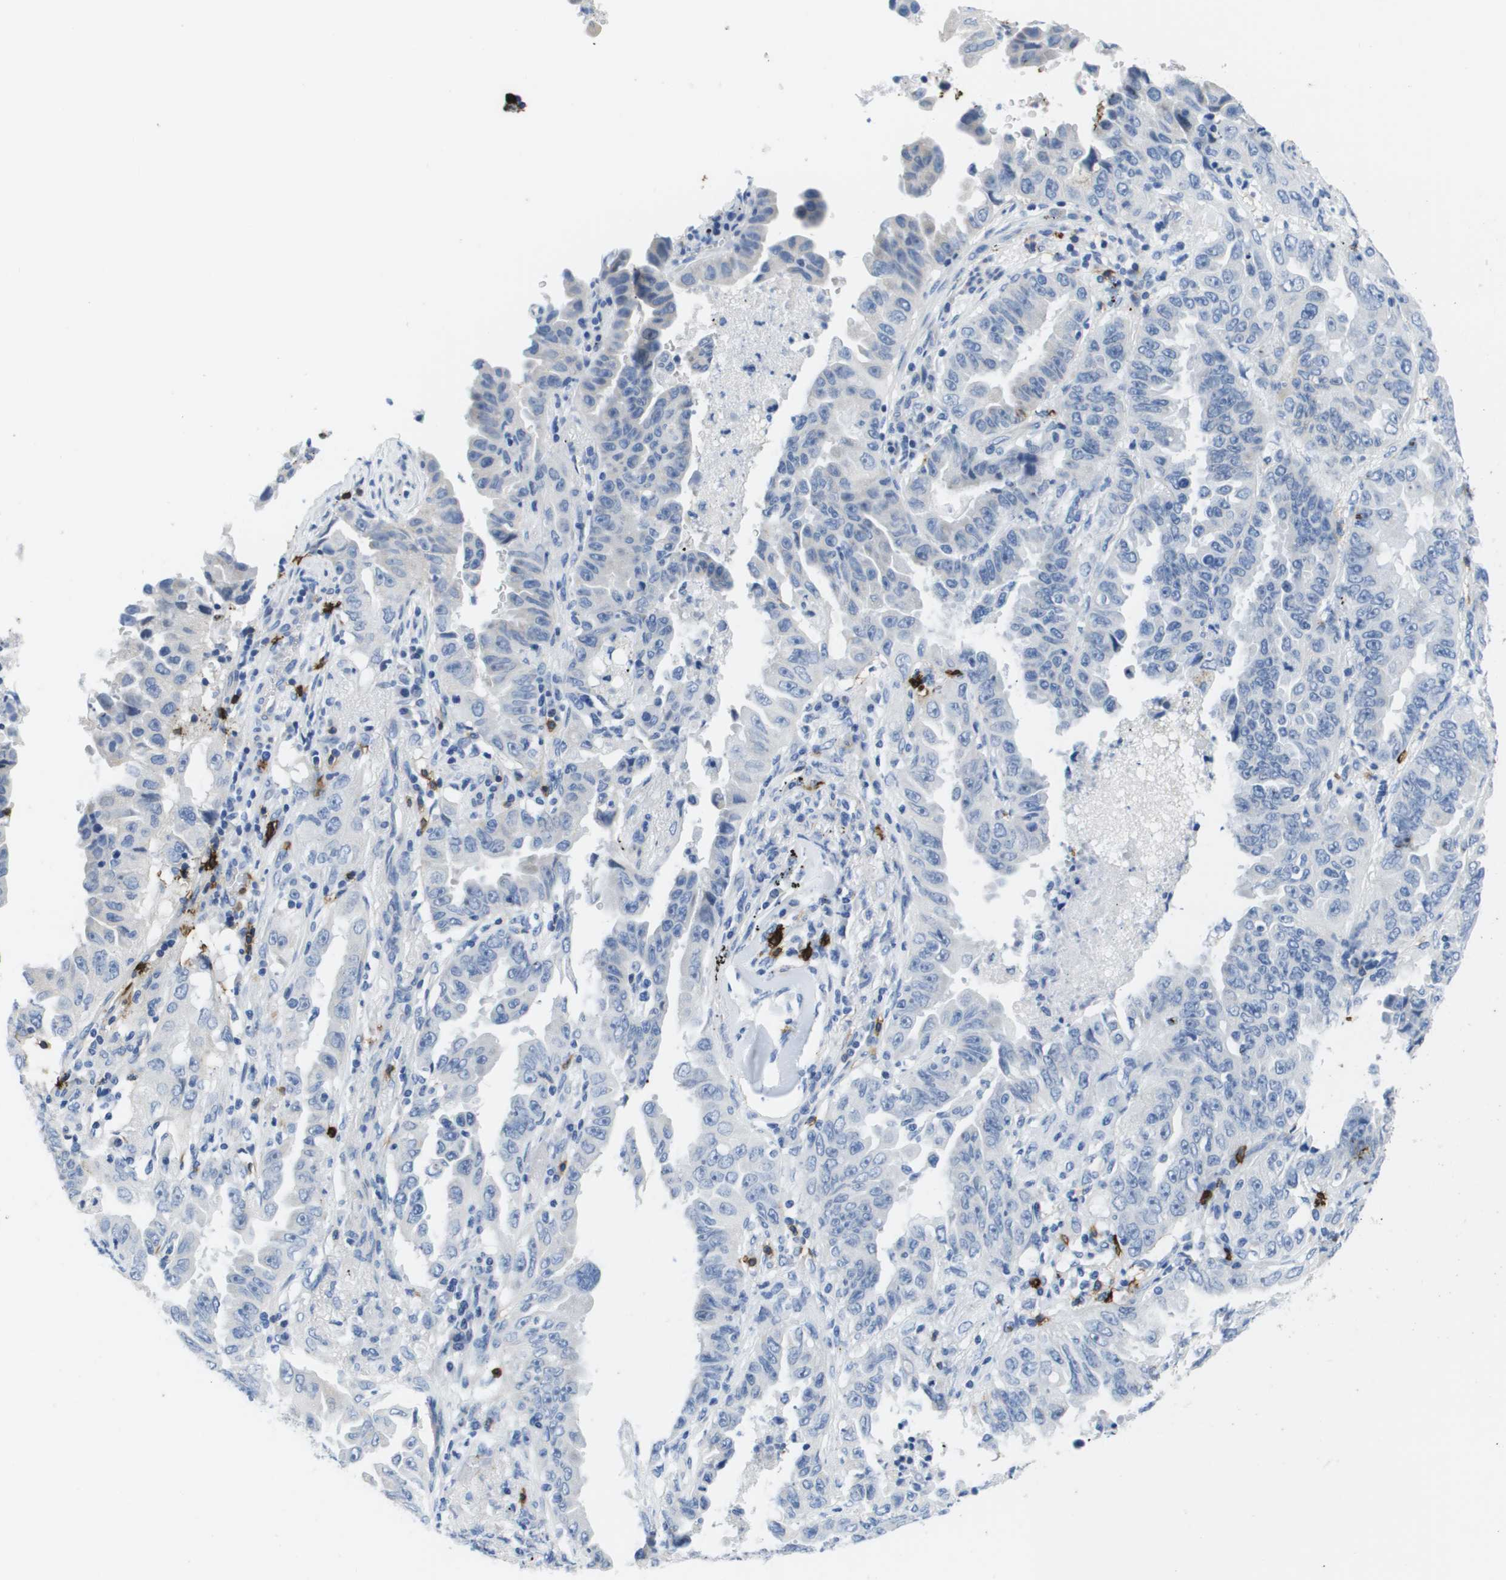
{"staining": {"intensity": "negative", "quantity": "none", "location": "none"}, "tissue": "lung cancer", "cell_type": "Tumor cells", "image_type": "cancer", "snomed": [{"axis": "morphology", "description": "Adenocarcinoma, NOS"}, {"axis": "topography", "description": "Lung"}], "caption": "DAB immunohistochemical staining of lung cancer reveals no significant expression in tumor cells. (DAB (3,3'-diaminobenzidine) immunohistochemistry, high magnification).", "gene": "MS4A1", "patient": {"sex": "female", "age": 51}}